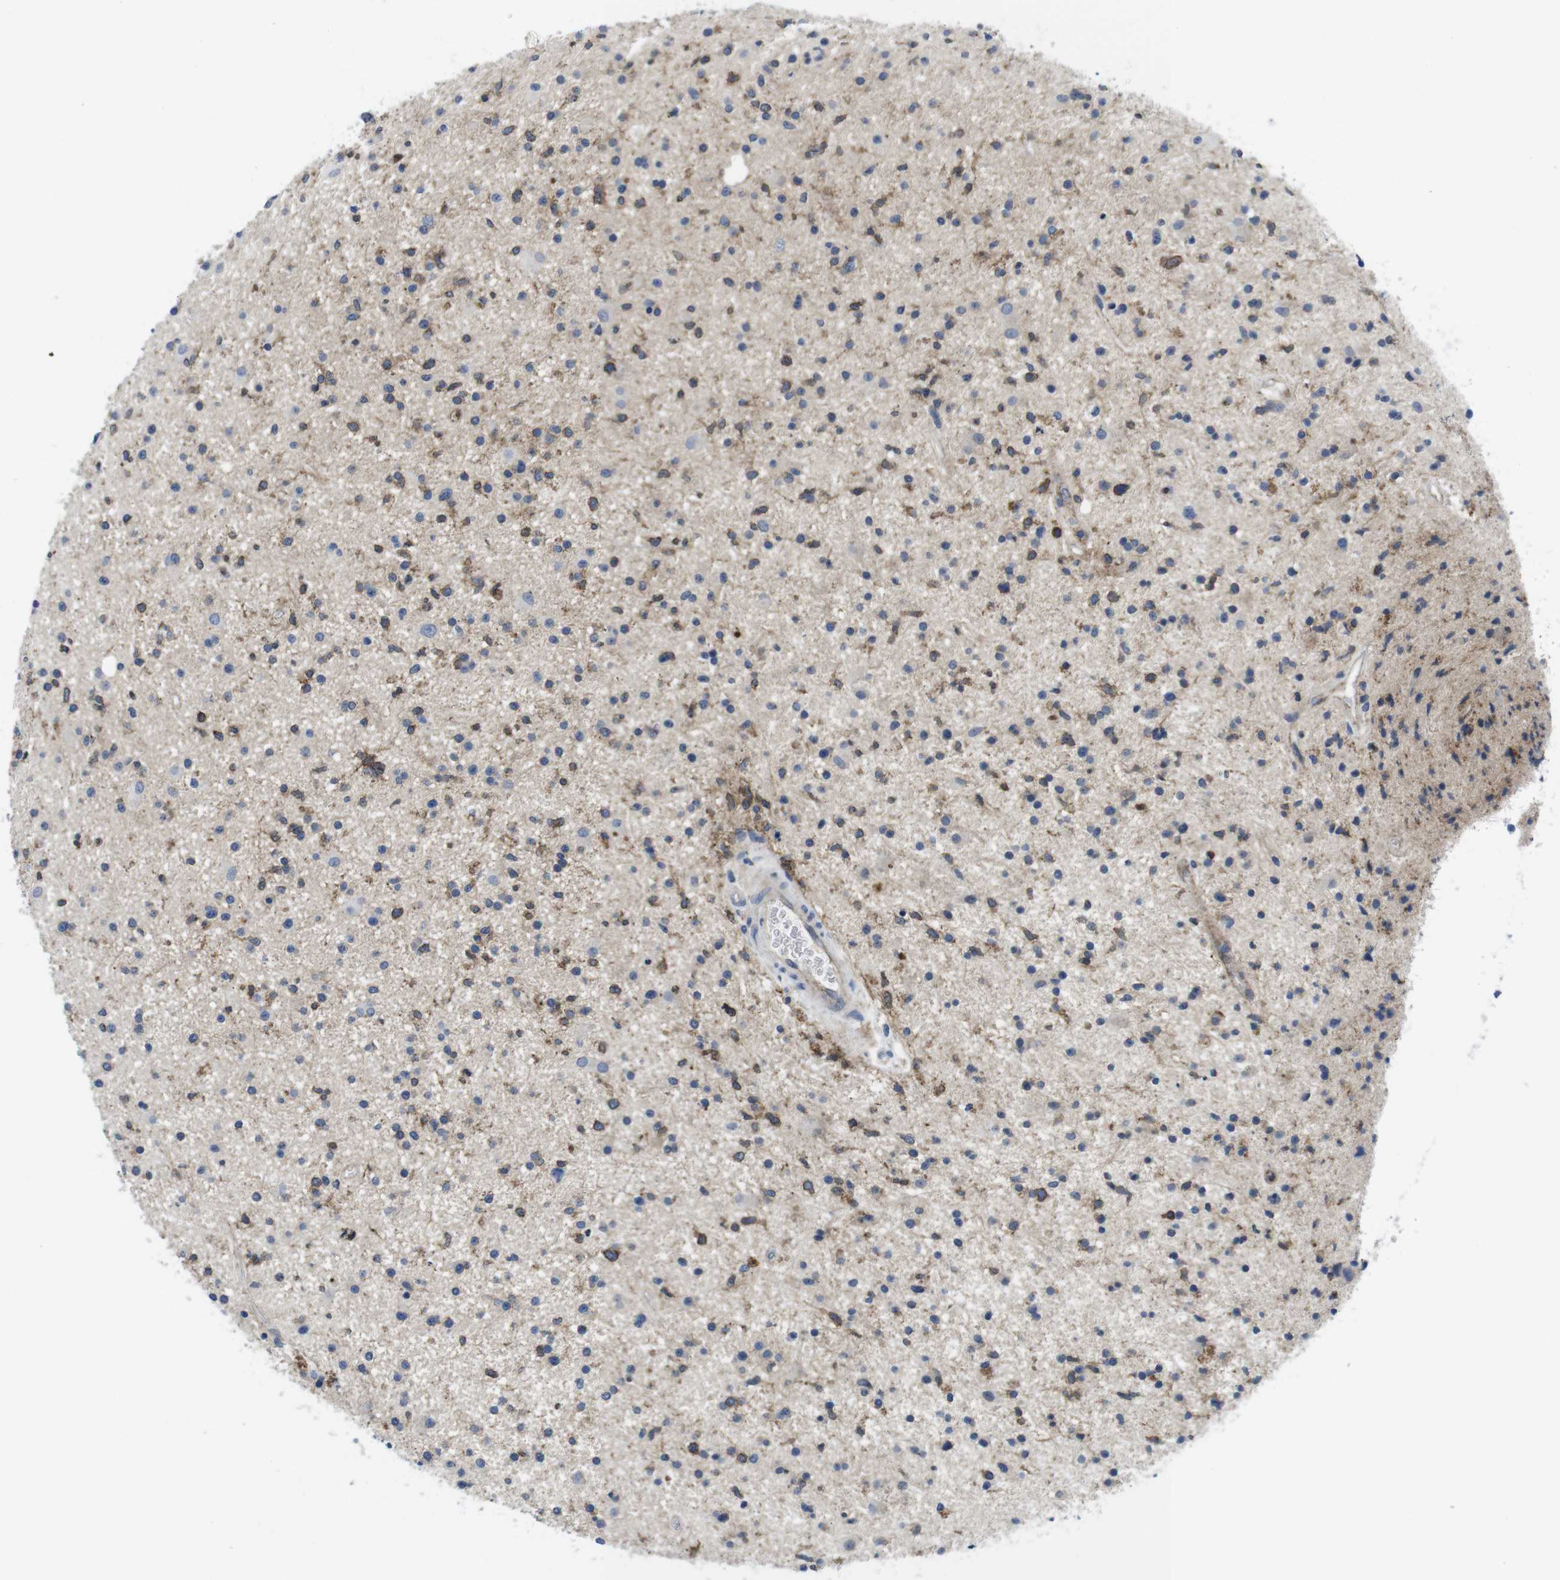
{"staining": {"intensity": "moderate", "quantity": "25%-75%", "location": "cytoplasmic/membranous"}, "tissue": "glioma", "cell_type": "Tumor cells", "image_type": "cancer", "snomed": [{"axis": "morphology", "description": "Glioma, malignant, High grade"}, {"axis": "topography", "description": "Brain"}], "caption": "Tumor cells reveal medium levels of moderate cytoplasmic/membranous staining in about 25%-75% of cells in human glioma.", "gene": "SCRIB", "patient": {"sex": "male", "age": 33}}